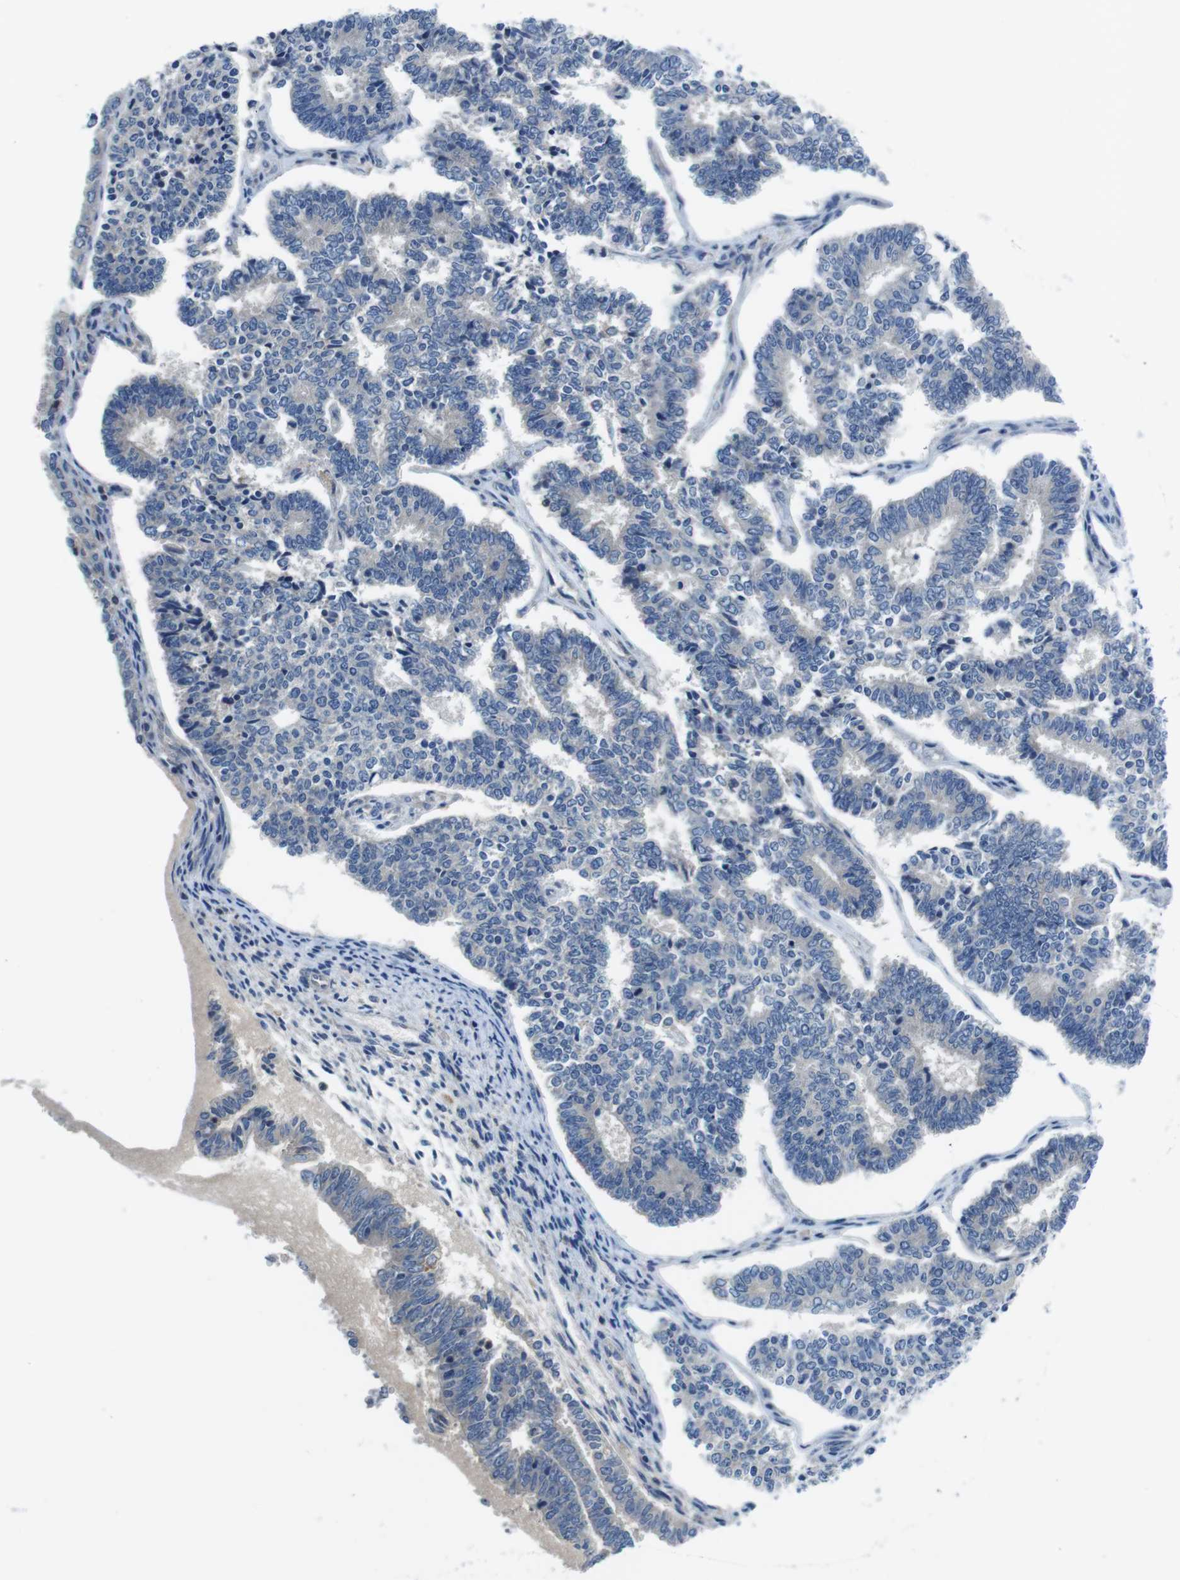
{"staining": {"intensity": "weak", "quantity": "<25%", "location": "cytoplasmic/membranous"}, "tissue": "endometrial cancer", "cell_type": "Tumor cells", "image_type": "cancer", "snomed": [{"axis": "morphology", "description": "Adenocarcinoma, NOS"}, {"axis": "topography", "description": "Endometrium"}], "caption": "The image reveals no significant staining in tumor cells of endometrial cancer (adenocarcinoma). (Brightfield microscopy of DAB (3,3'-diaminobenzidine) IHC at high magnification).", "gene": "PIK3CD", "patient": {"sex": "female", "age": 70}}